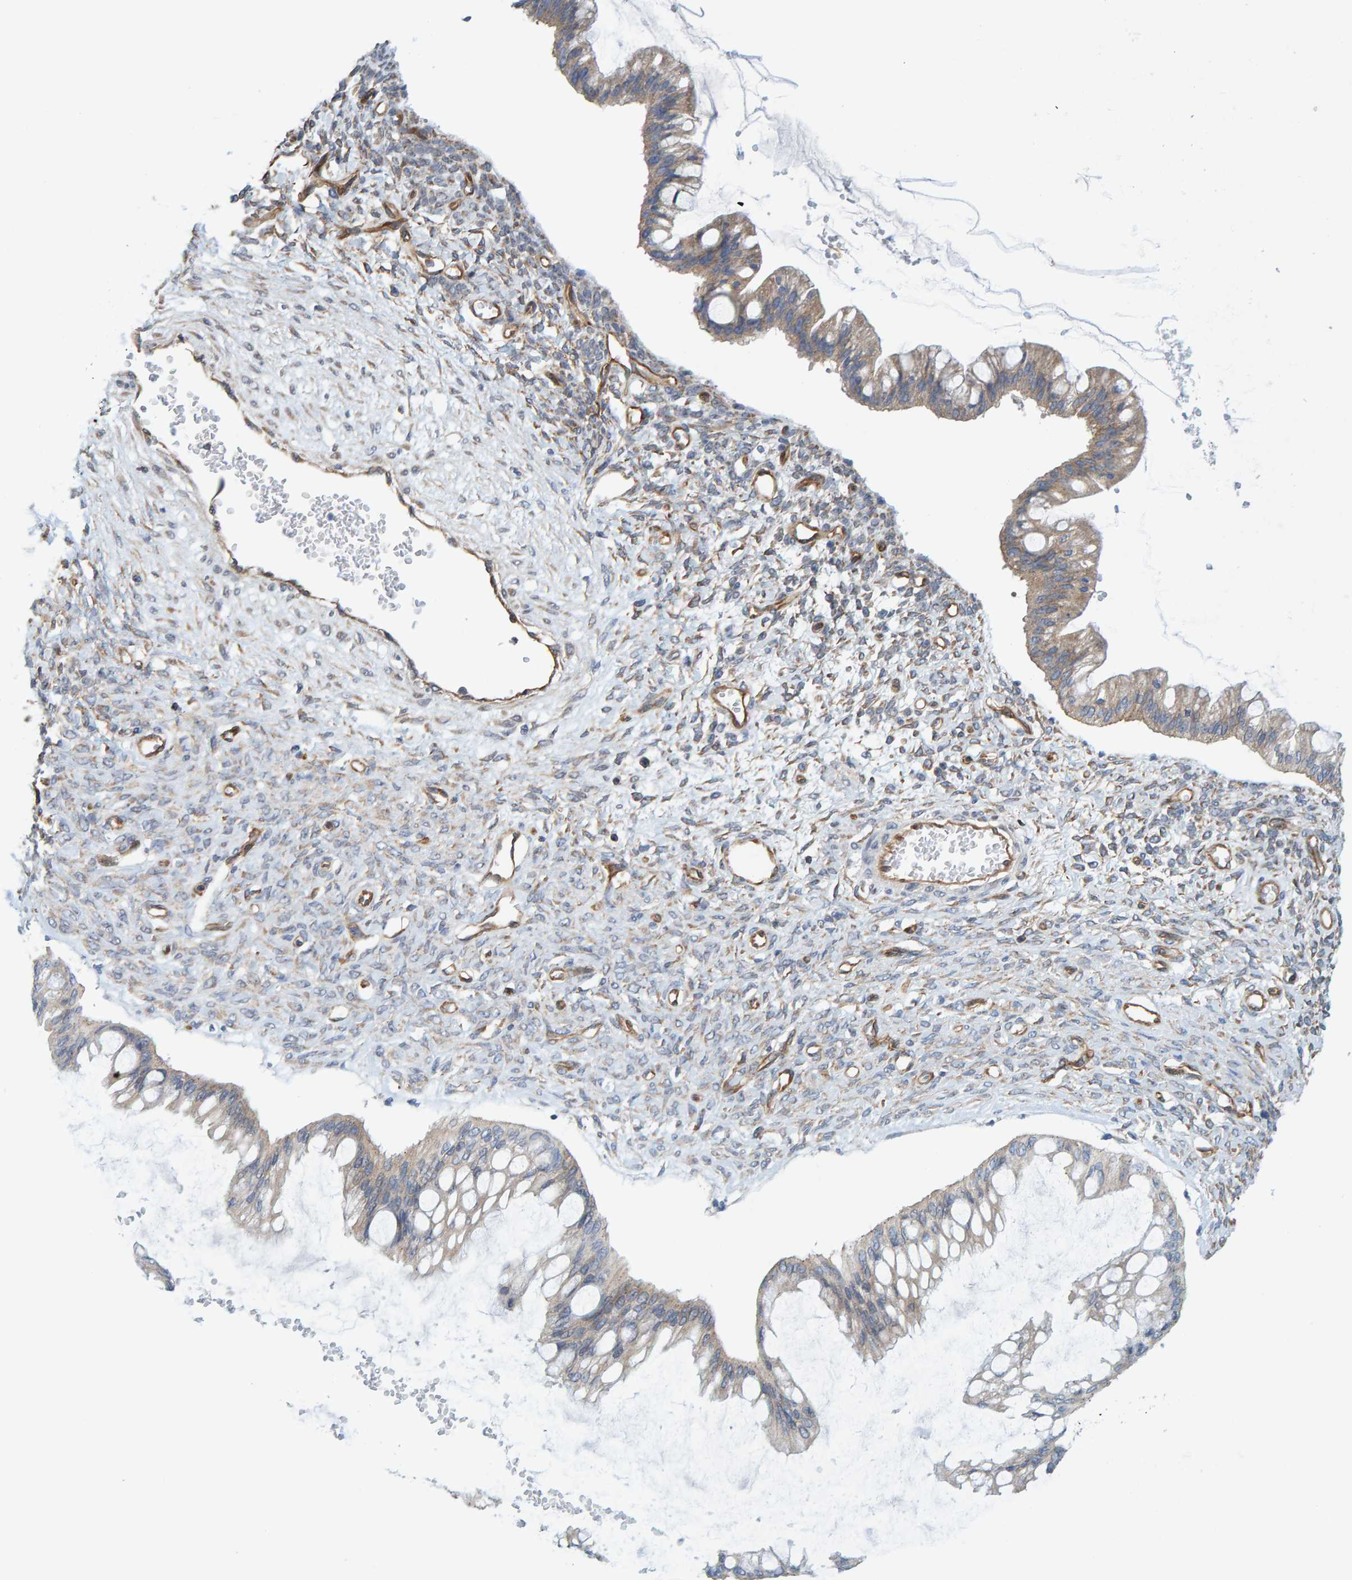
{"staining": {"intensity": "weak", "quantity": "<25%", "location": "cytoplasmic/membranous"}, "tissue": "ovarian cancer", "cell_type": "Tumor cells", "image_type": "cancer", "snomed": [{"axis": "morphology", "description": "Cystadenocarcinoma, mucinous, NOS"}, {"axis": "topography", "description": "Ovary"}], "caption": "An IHC micrograph of ovarian cancer is shown. There is no staining in tumor cells of ovarian cancer. (DAB immunohistochemistry, high magnification).", "gene": "PRKD2", "patient": {"sex": "female", "age": 73}}